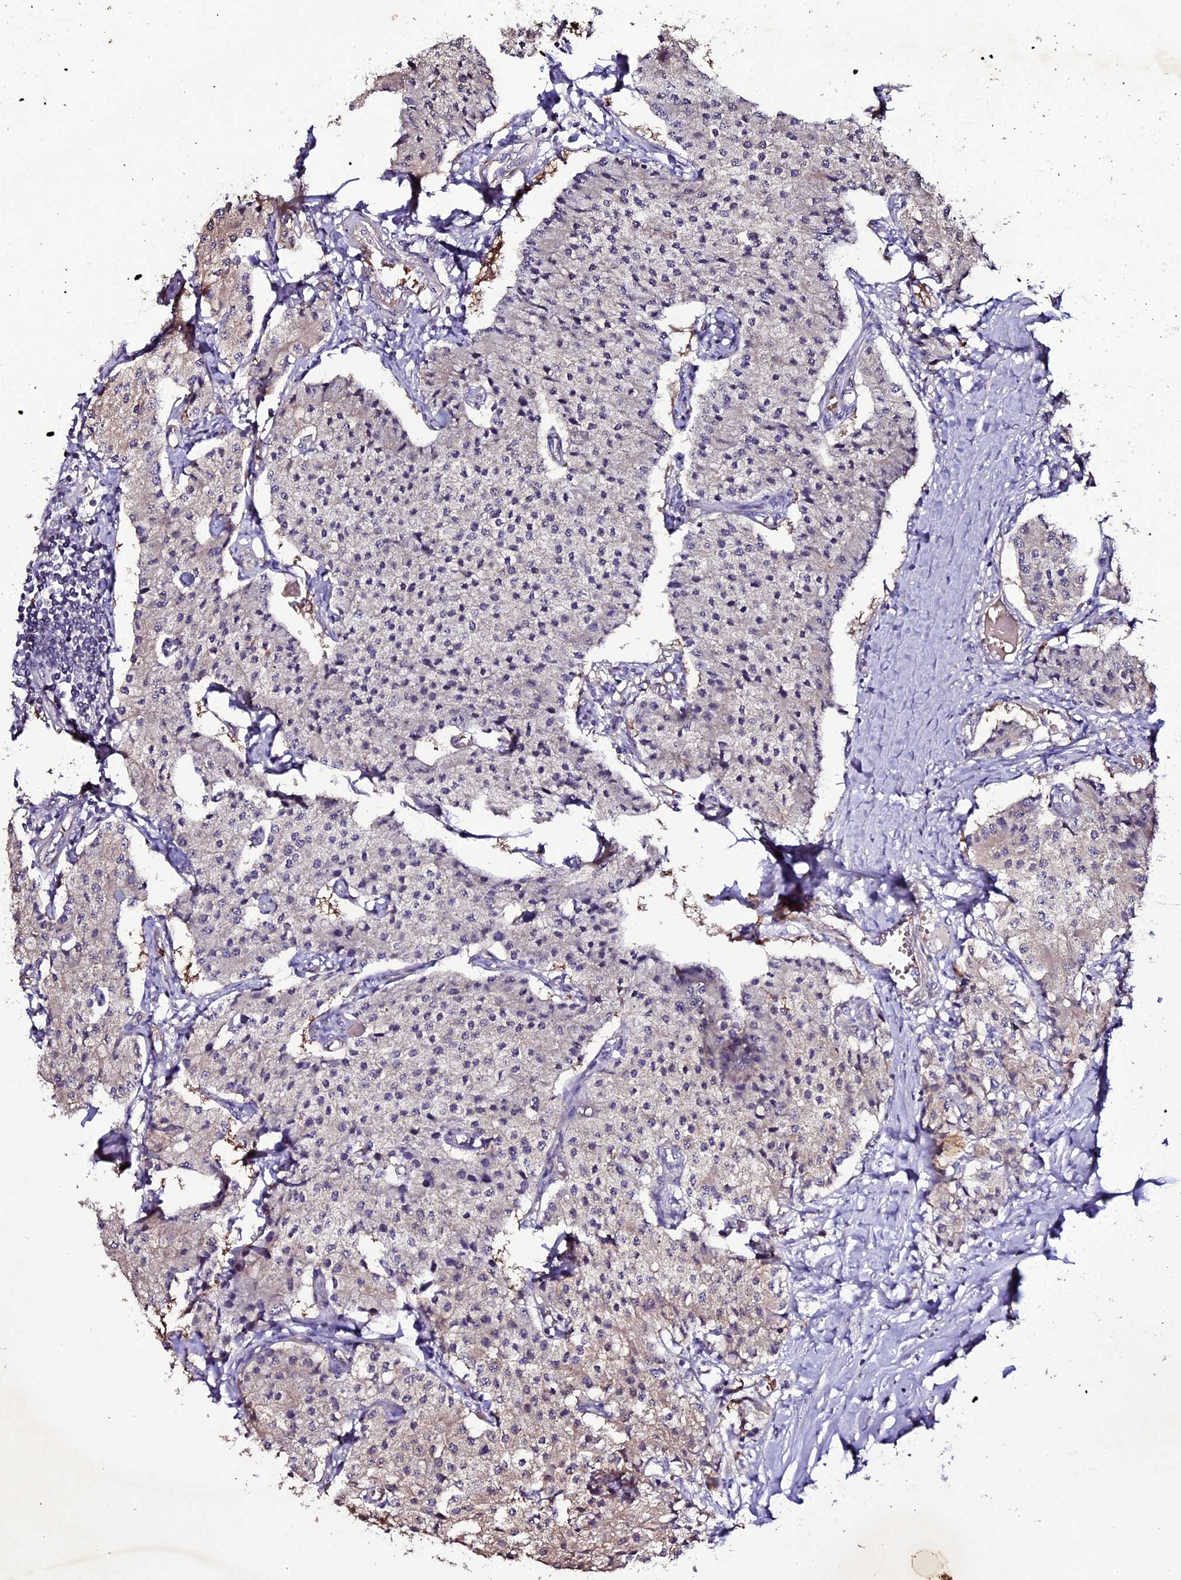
{"staining": {"intensity": "weak", "quantity": "25%-75%", "location": "cytoplasmic/membranous"}, "tissue": "carcinoid", "cell_type": "Tumor cells", "image_type": "cancer", "snomed": [{"axis": "morphology", "description": "Carcinoid, malignant, NOS"}, {"axis": "topography", "description": "Colon"}], "caption": "A high-resolution micrograph shows immunohistochemistry staining of malignant carcinoid, which shows weak cytoplasmic/membranous expression in approximately 25%-75% of tumor cells.", "gene": "MEX3C", "patient": {"sex": "female", "age": 52}}